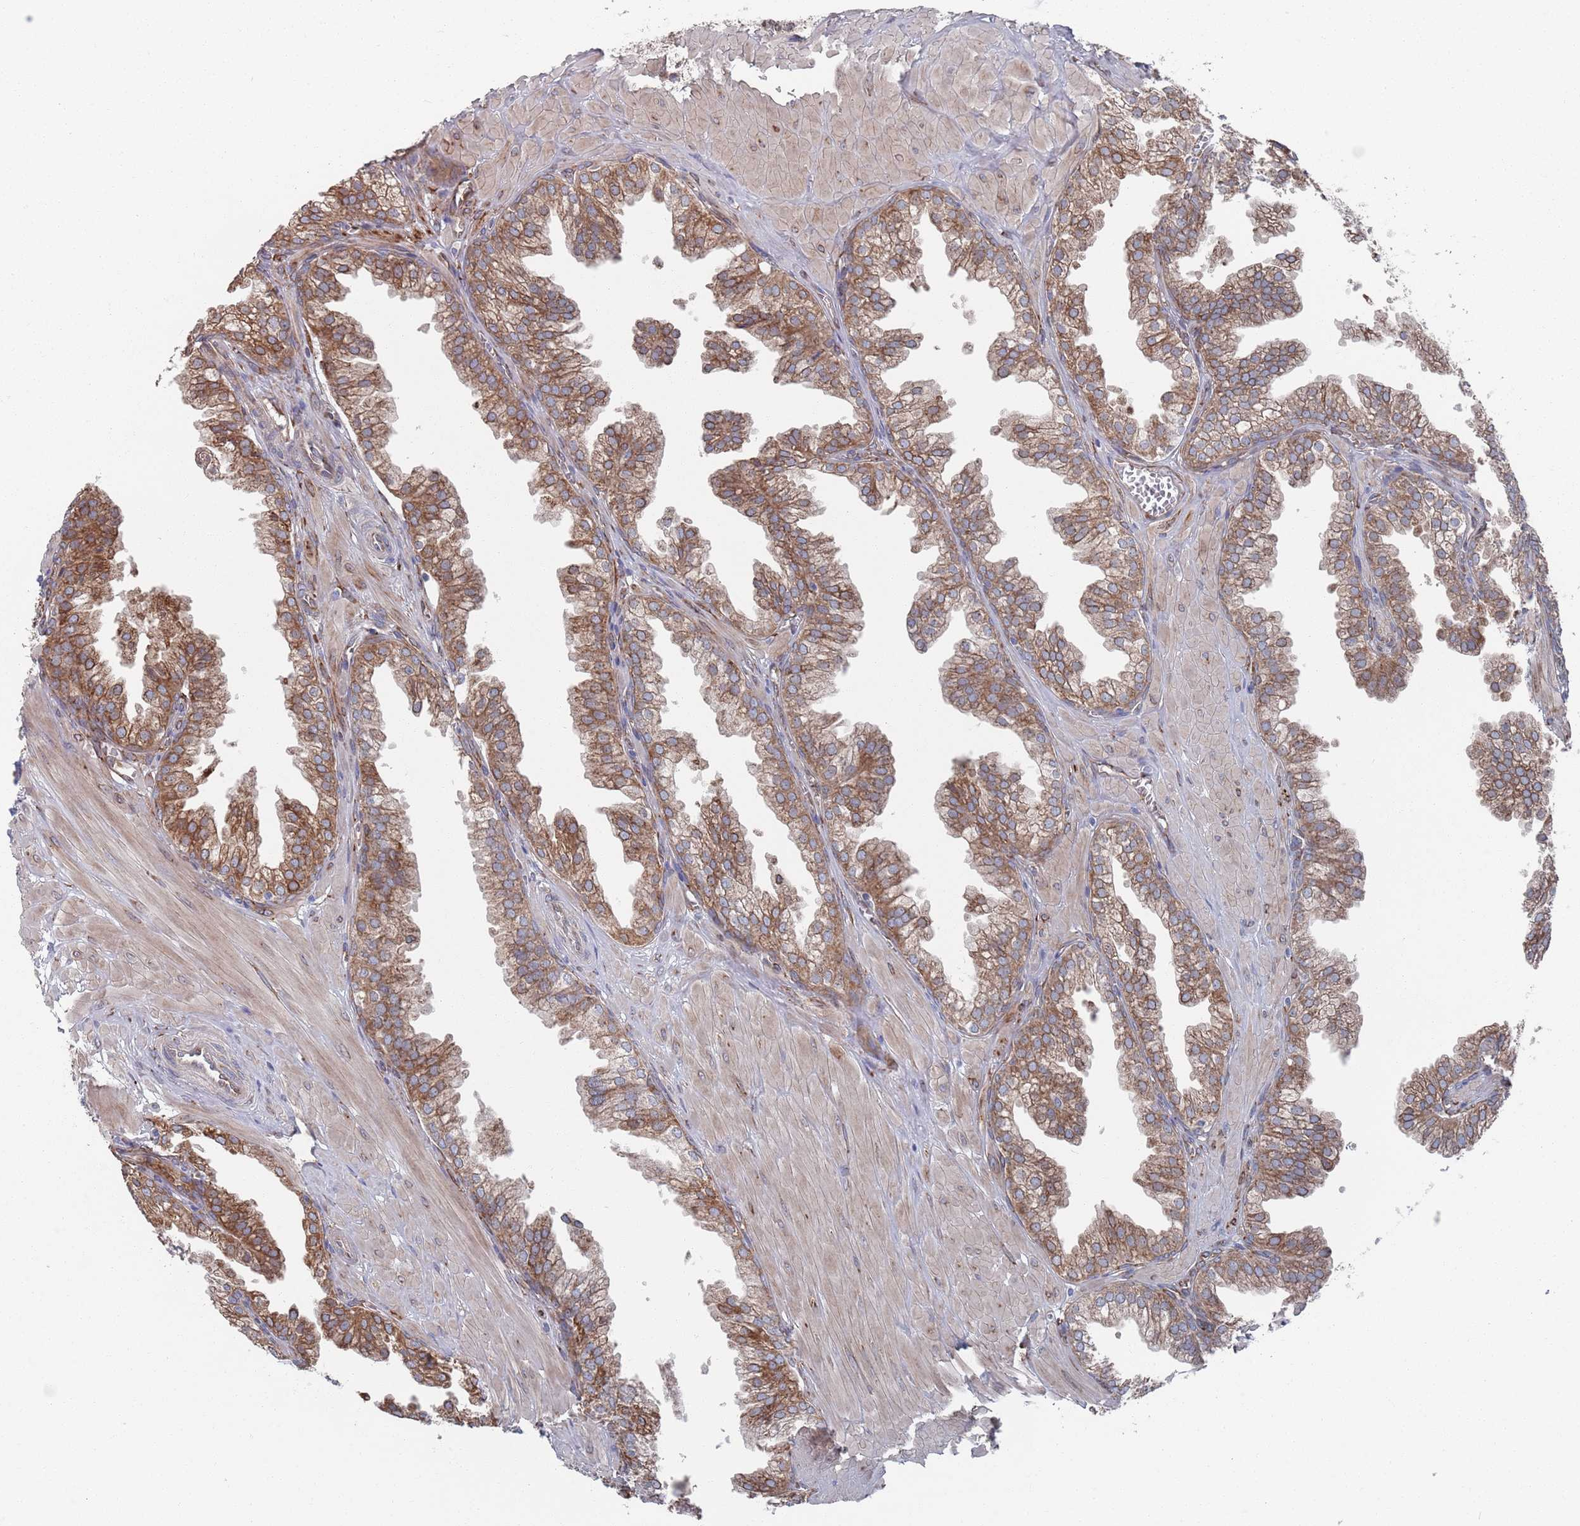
{"staining": {"intensity": "moderate", "quantity": ">75%", "location": "cytoplasmic/membranous"}, "tissue": "prostate", "cell_type": "Glandular cells", "image_type": "normal", "snomed": [{"axis": "morphology", "description": "Normal tissue, NOS"}, {"axis": "topography", "description": "Prostate"}, {"axis": "topography", "description": "Peripheral nerve tissue"}], "caption": "Protein staining exhibits moderate cytoplasmic/membranous staining in approximately >75% of glandular cells in benign prostate. (DAB IHC, brown staining for protein, blue staining for nuclei).", "gene": "CCDC106", "patient": {"sex": "male", "age": 55}}